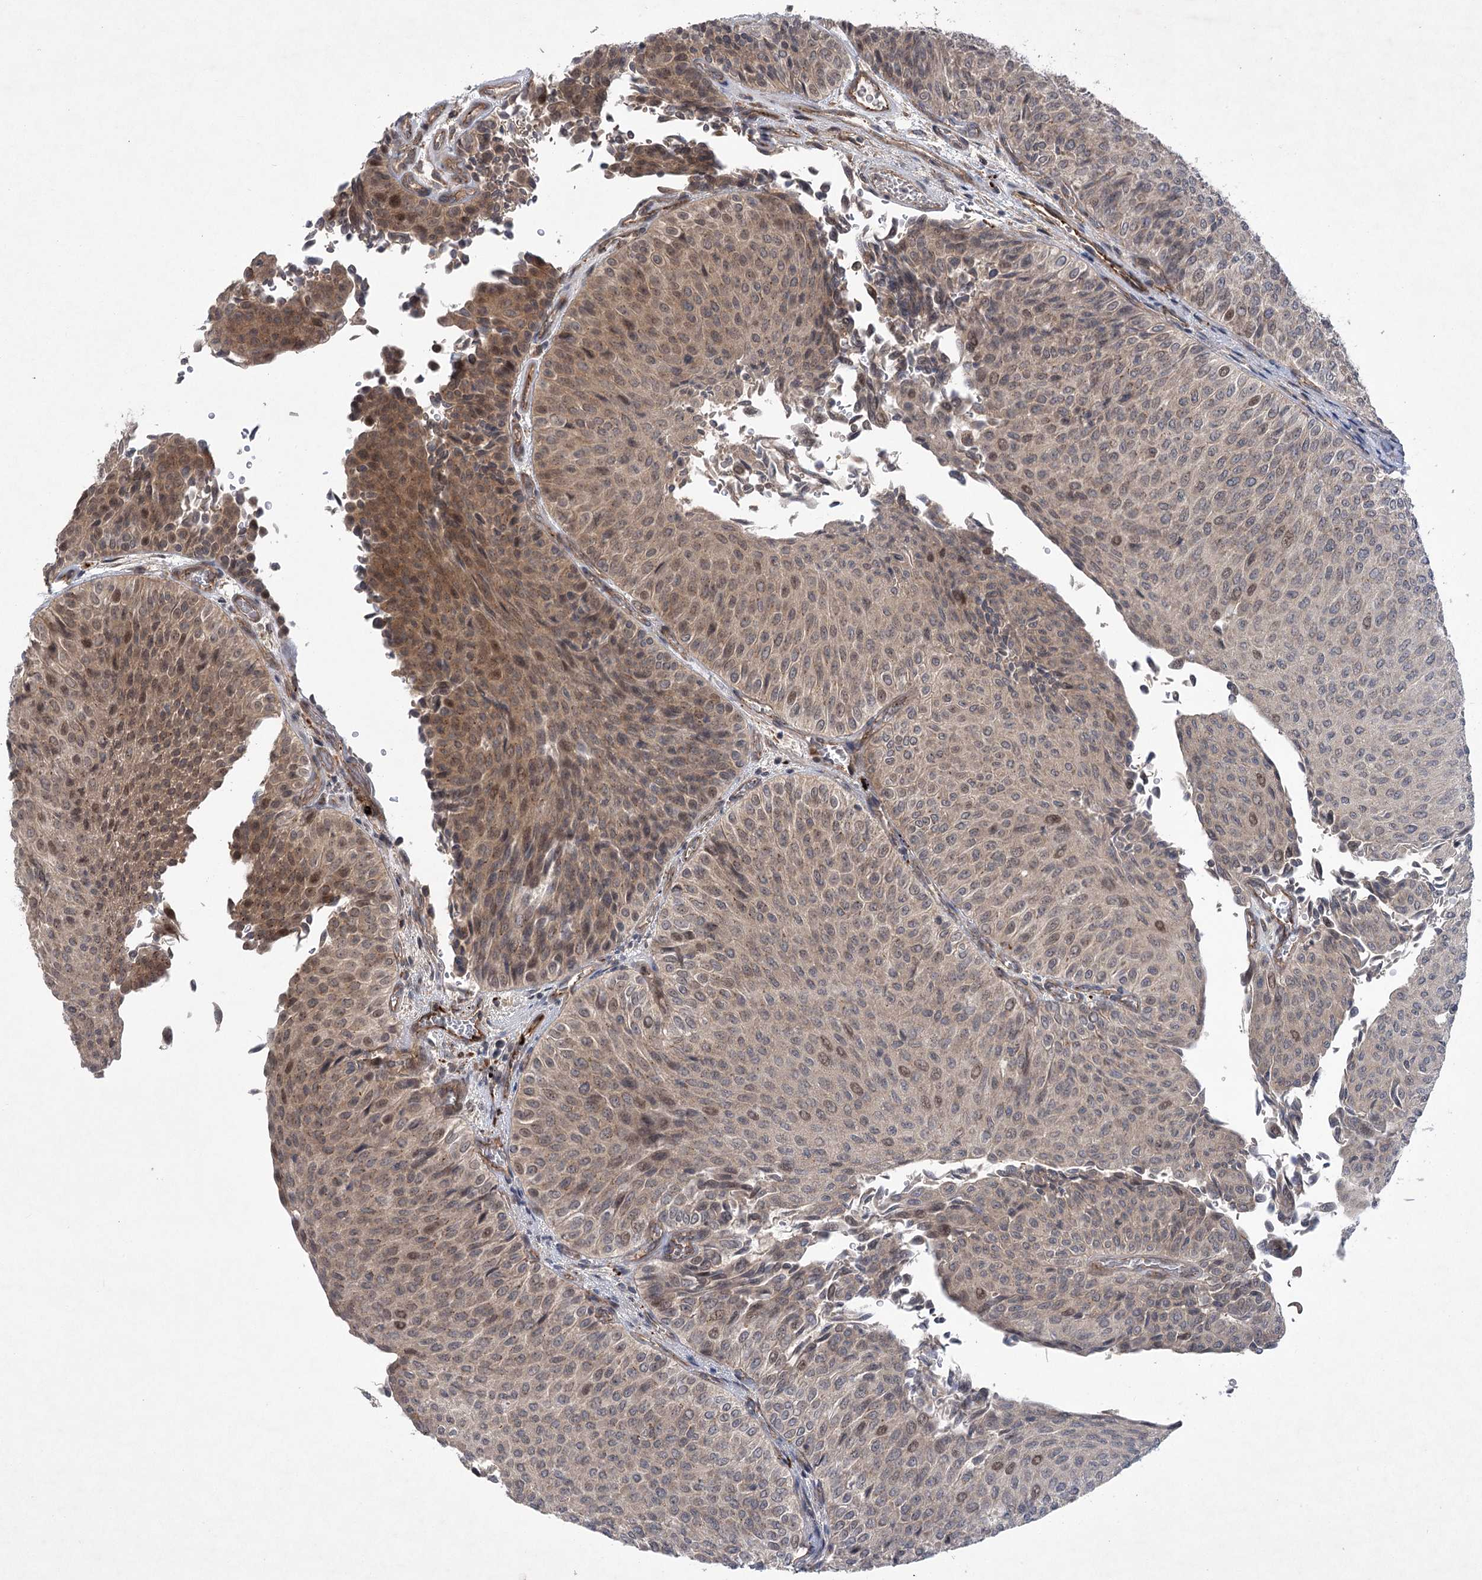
{"staining": {"intensity": "moderate", "quantity": ">75%", "location": "cytoplasmic/membranous,nuclear"}, "tissue": "urothelial cancer", "cell_type": "Tumor cells", "image_type": "cancer", "snomed": [{"axis": "morphology", "description": "Urothelial carcinoma, Low grade"}, {"axis": "topography", "description": "Urinary bladder"}], "caption": "Immunohistochemical staining of urothelial cancer shows medium levels of moderate cytoplasmic/membranous and nuclear protein staining in about >75% of tumor cells.", "gene": "METTL24", "patient": {"sex": "male", "age": 78}}